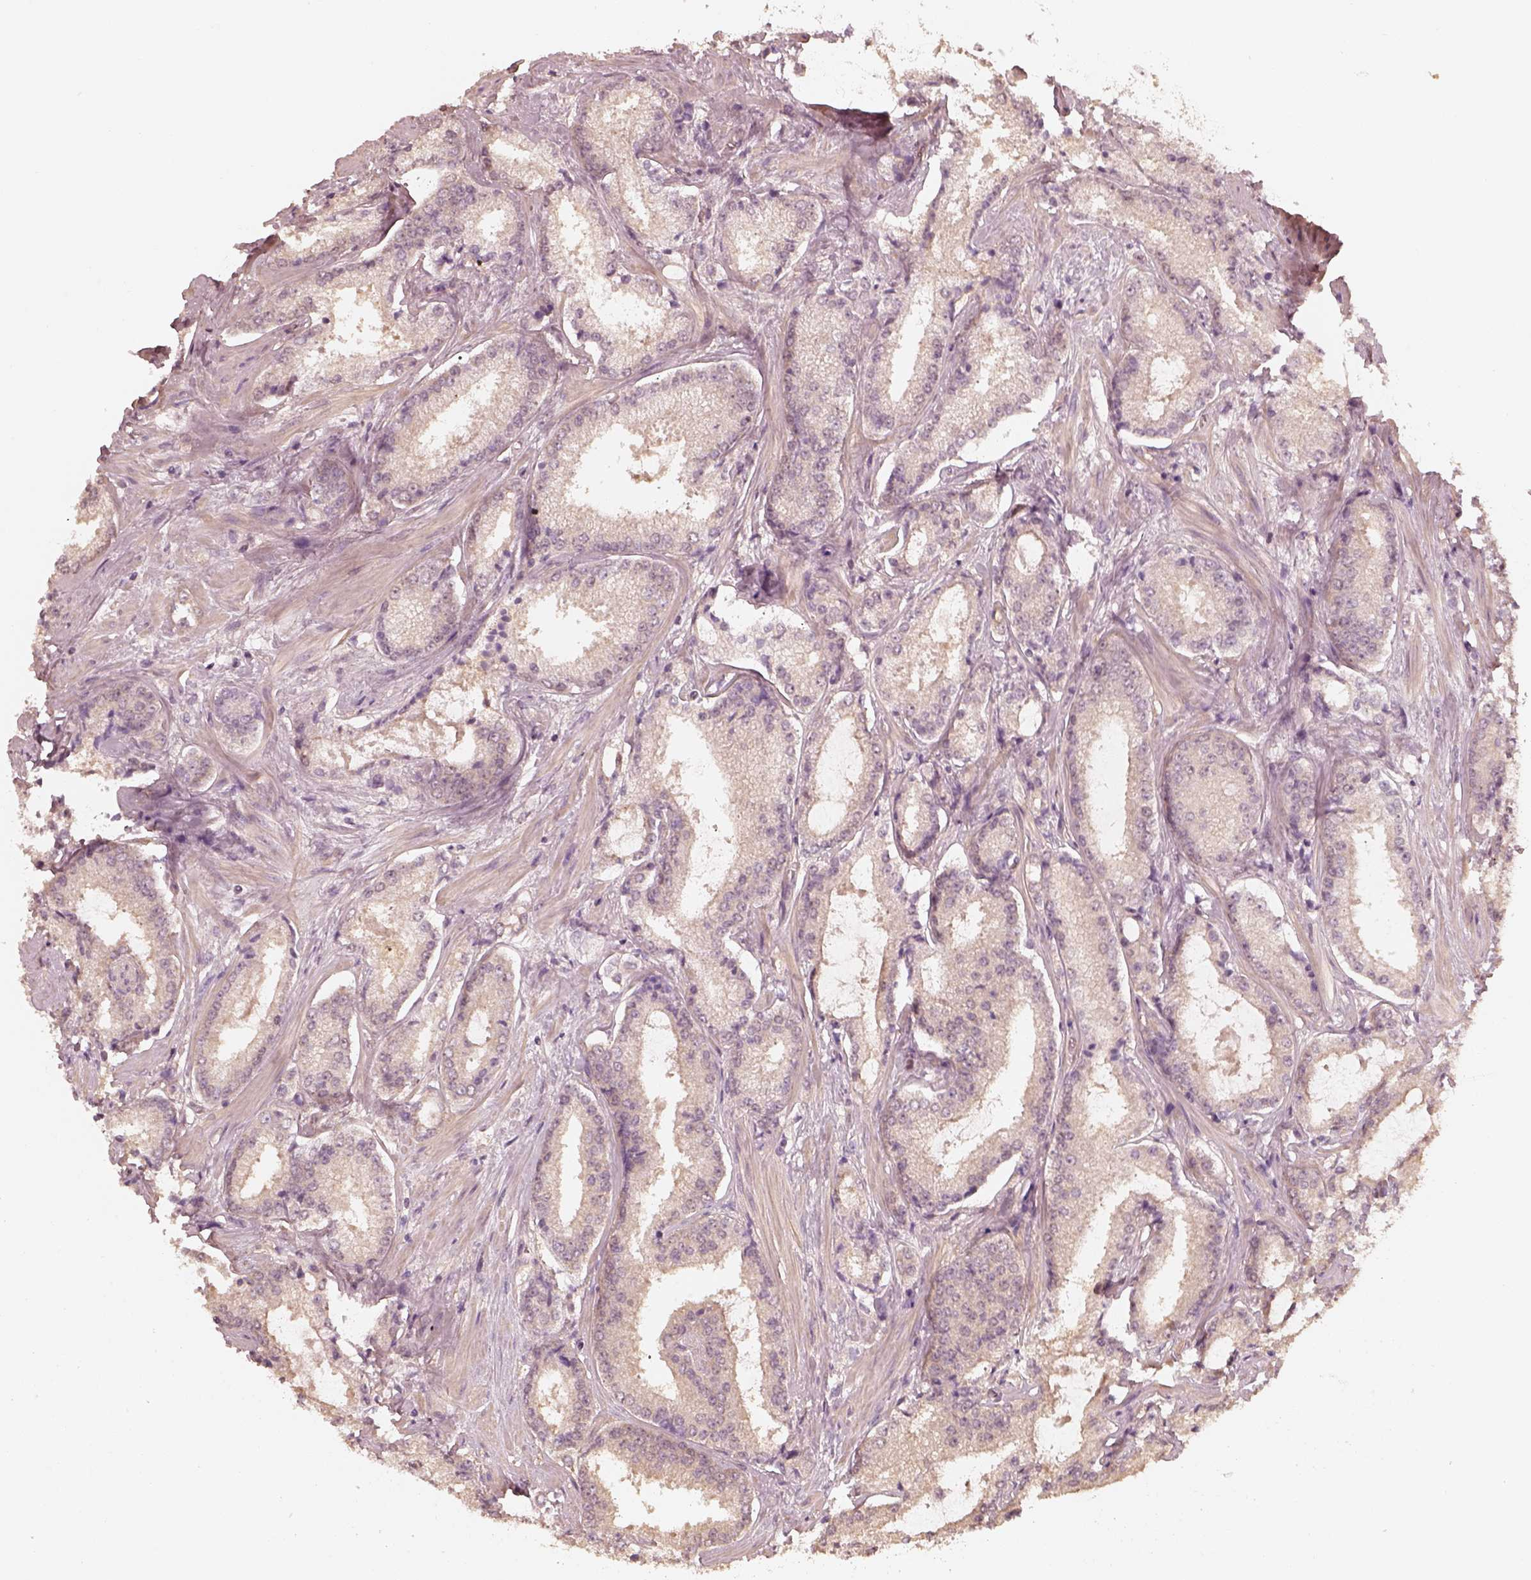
{"staining": {"intensity": "negative", "quantity": "none", "location": "none"}, "tissue": "prostate cancer", "cell_type": "Tumor cells", "image_type": "cancer", "snomed": [{"axis": "morphology", "description": "Adenocarcinoma, Low grade"}, {"axis": "topography", "description": "Prostate"}], "caption": "Immunohistochemistry (IHC) photomicrograph of human prostate cancer (low-grade adenocarcinoma) stained for a protein (brown), which exhibits no positivity in tumor cells. (DAB (3,3'-diaminobenzidine) IHC with hematoxylin counter stain).", "gene": "KIF5C", "patient": {"sex": "male", "age": 56}}